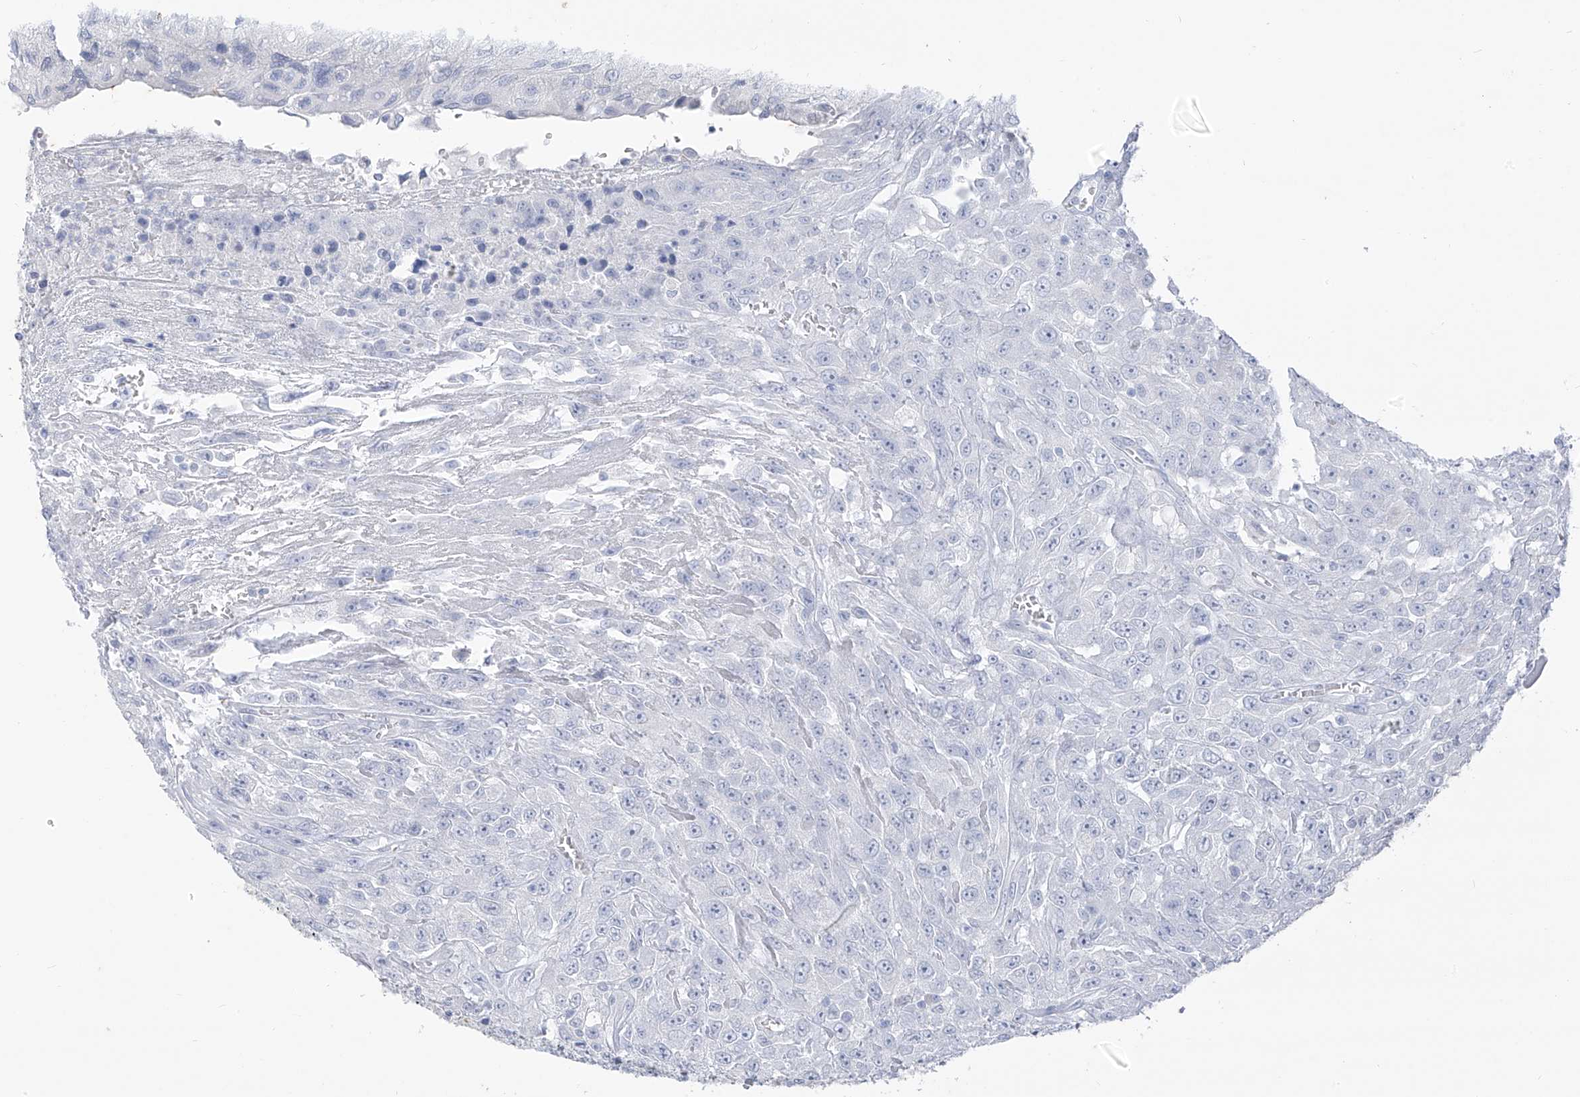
{"staining": {"intensity": "negative", "quantity": "none", "location": "none"}, "tissue": "urothelial cancer", "cell_type": "Tumor cells", "image_type": "cancer", "snomed": [{"axis": "morphology", "description": "Urothelial carcinoma, High grade"}, {"axis": "topography", "description": "Urinary bladder"}], "caption": "This micrograph is of urothelial cancer stained with immunohistochemistry to label a protein in brown with the nuclei are counter-stained blue. There is no expression in tumor cells. (DAB (3,3'-diaminobenzidine) immunohistochemistry with hematoxylin counter stain).", "gene": "CX3CR1", "patient": {"sex": "male", "age": 66}}